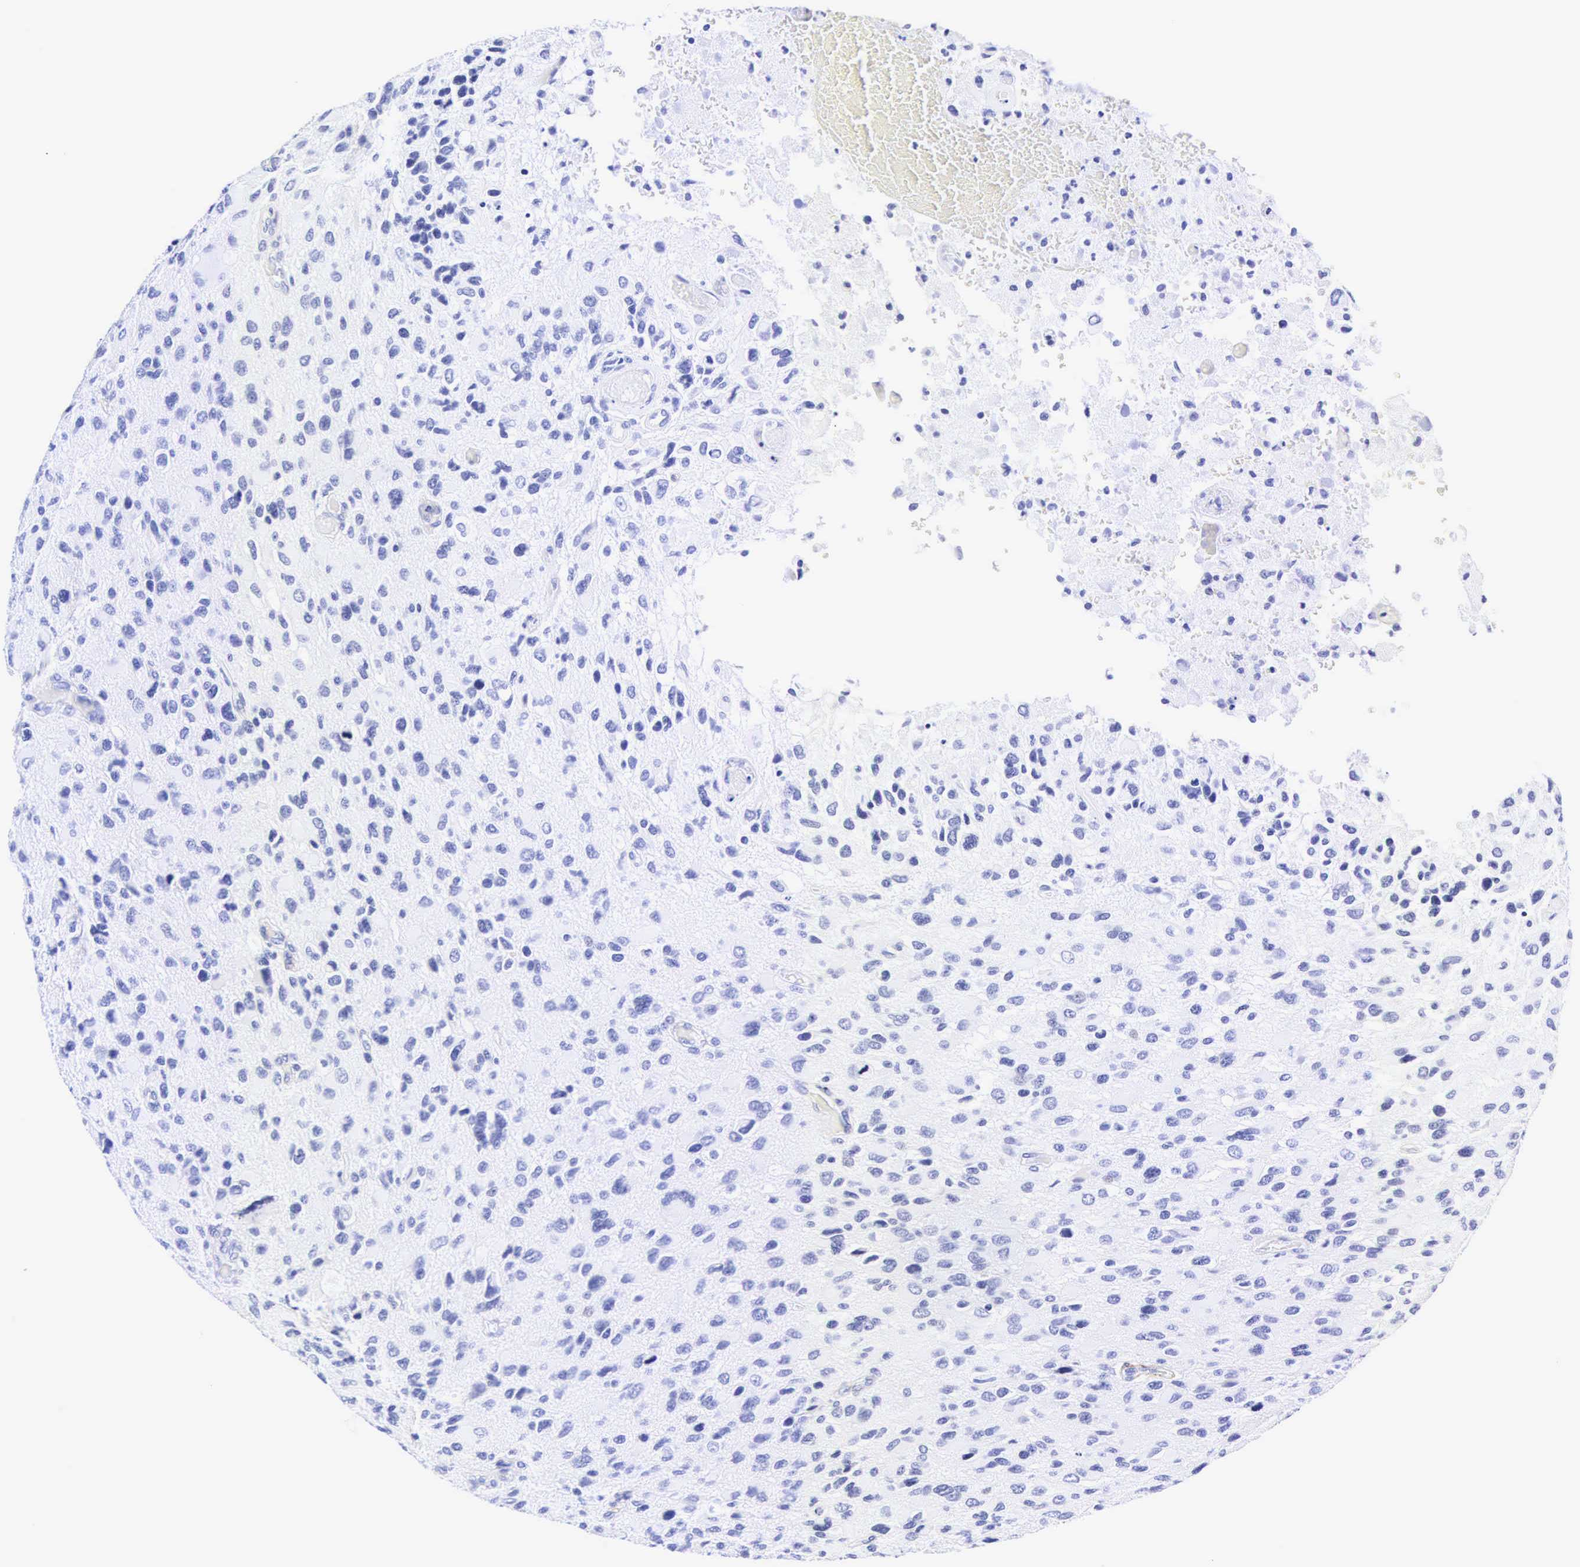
{"staining": {"intensity": "negative", "quantity": "none", "location": "none"}, "tissue": "glioma", "cell_type": "Tumor cells", "image_type": "cancer", "snomed": [{"axis": "morphology", "description": "Glioma, malignant, High grade"}, {"axis": "topography", "description": "Brain"}], "caption": "Immunohistochemical staining of malignant glioma (high-grade) demonstrates no significant positivity in tumor cells.", "gene": "CALD1", "patient": {"sex": "male", "age": 69}}